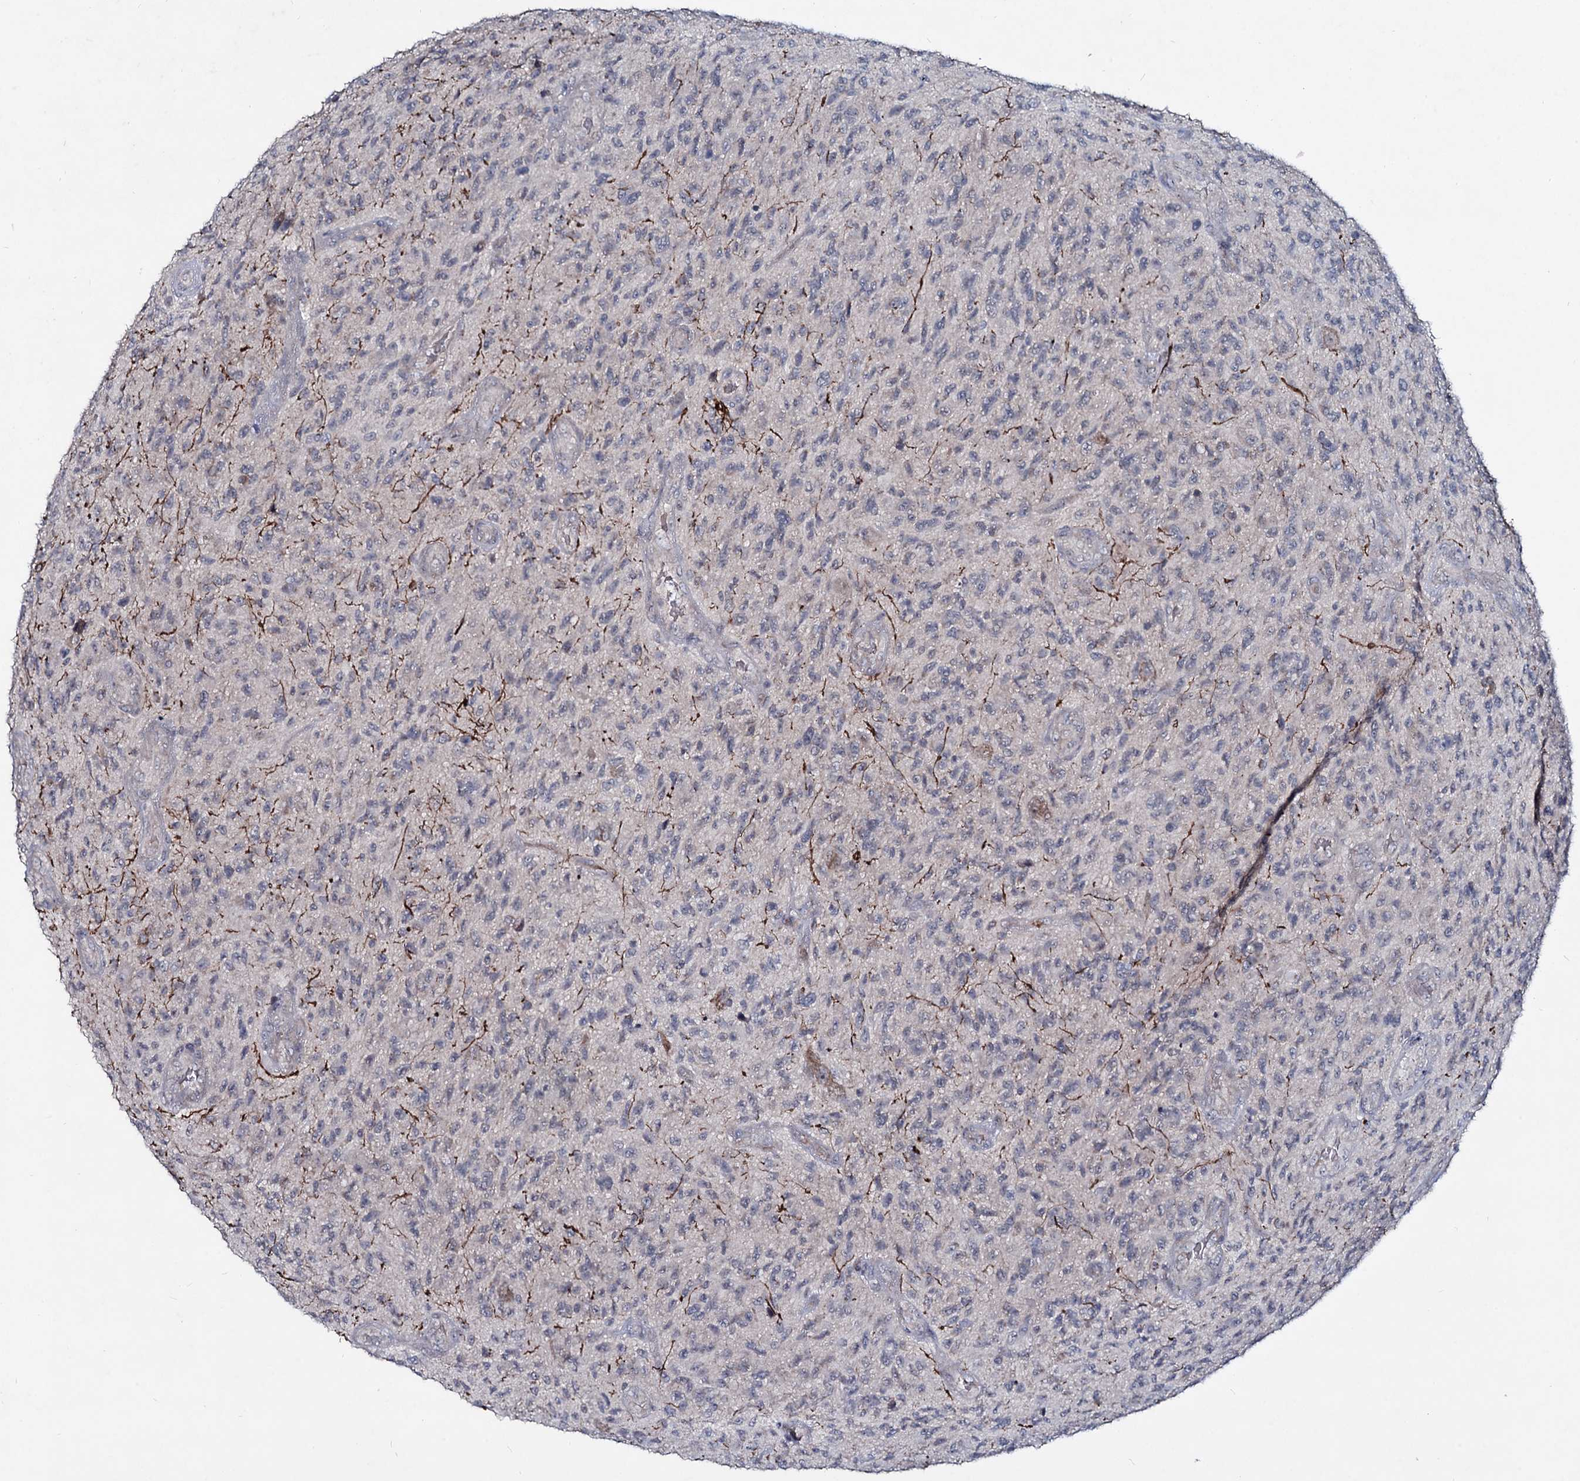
{"staining": {"intensity": "negative", "quantity": "none", "location": "none"}, "tissue": "glioma", "cell_type": "Tumor cells", "image_type": "cancer", "snomed": [{"axis": "morphology", "description": "Glioma, malignant, High grade"}, {"axis": "topography", "description": "Brain"}], "caption": "Immunohistochemical staining of human glioma displays no significant positivity in tumor cells.", "gene": "RNF6", "patient": {"sex": "male", "age": 47}}